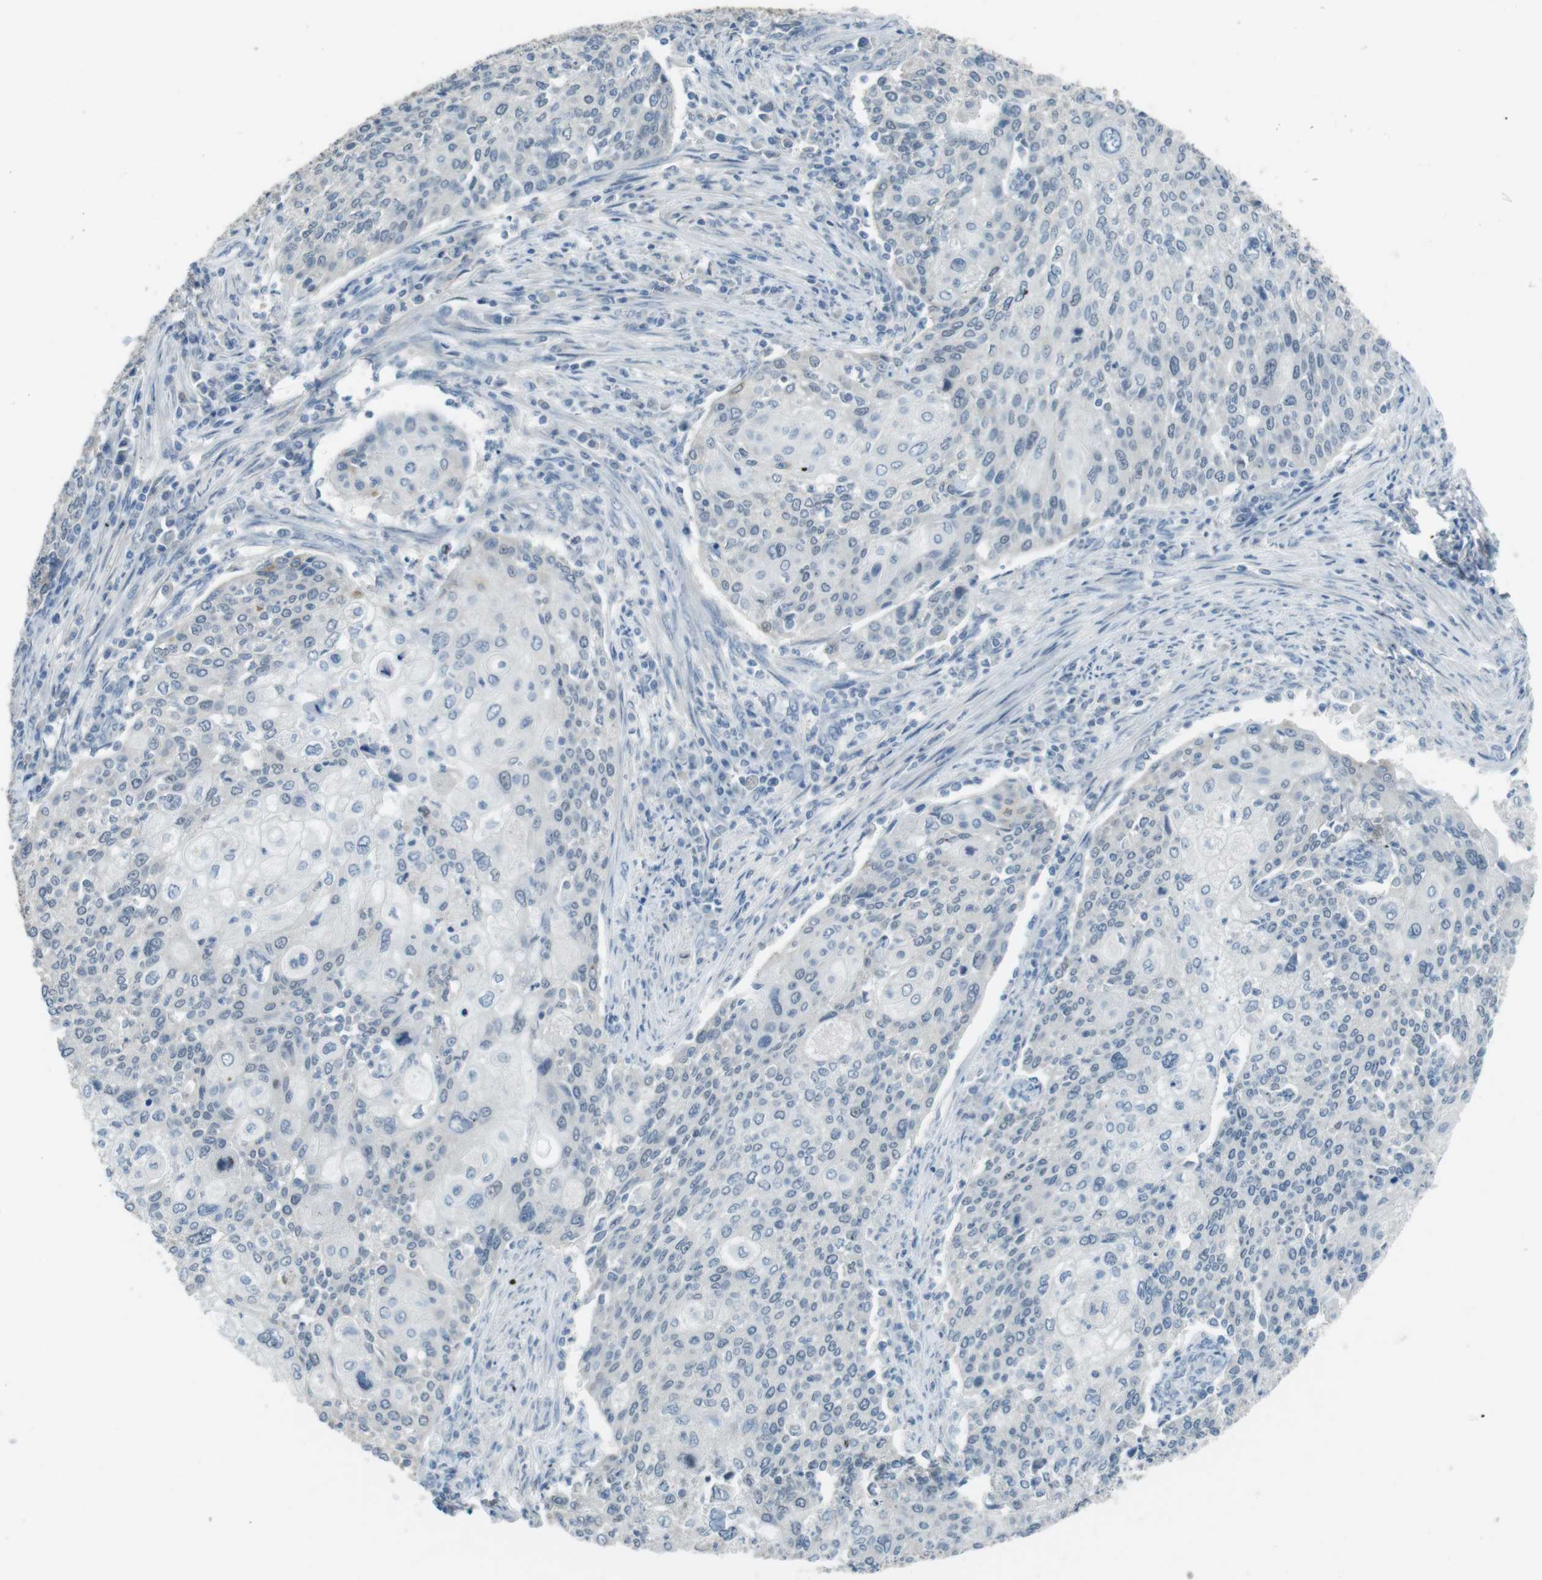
{"staining": {"intensity": "negative", "quantity": "none", "location": "none"}, "tissue": "cervical cancer", "cell_type": "Tumor cells", "image_type": "cancer", "snomed": [{"axis": "morphology", "description": "Squamous cell carcinoma, NOS"}, {"axis": "topography", "description": "Cervix"}], "caption": "IHC histopathology image of human cervical squamous cell carcinoma stained for a protein (brown), which displays no staining in tumor cells.", "gene": "ENTPD7", "patient": {"sex": "female", "age": 40}}